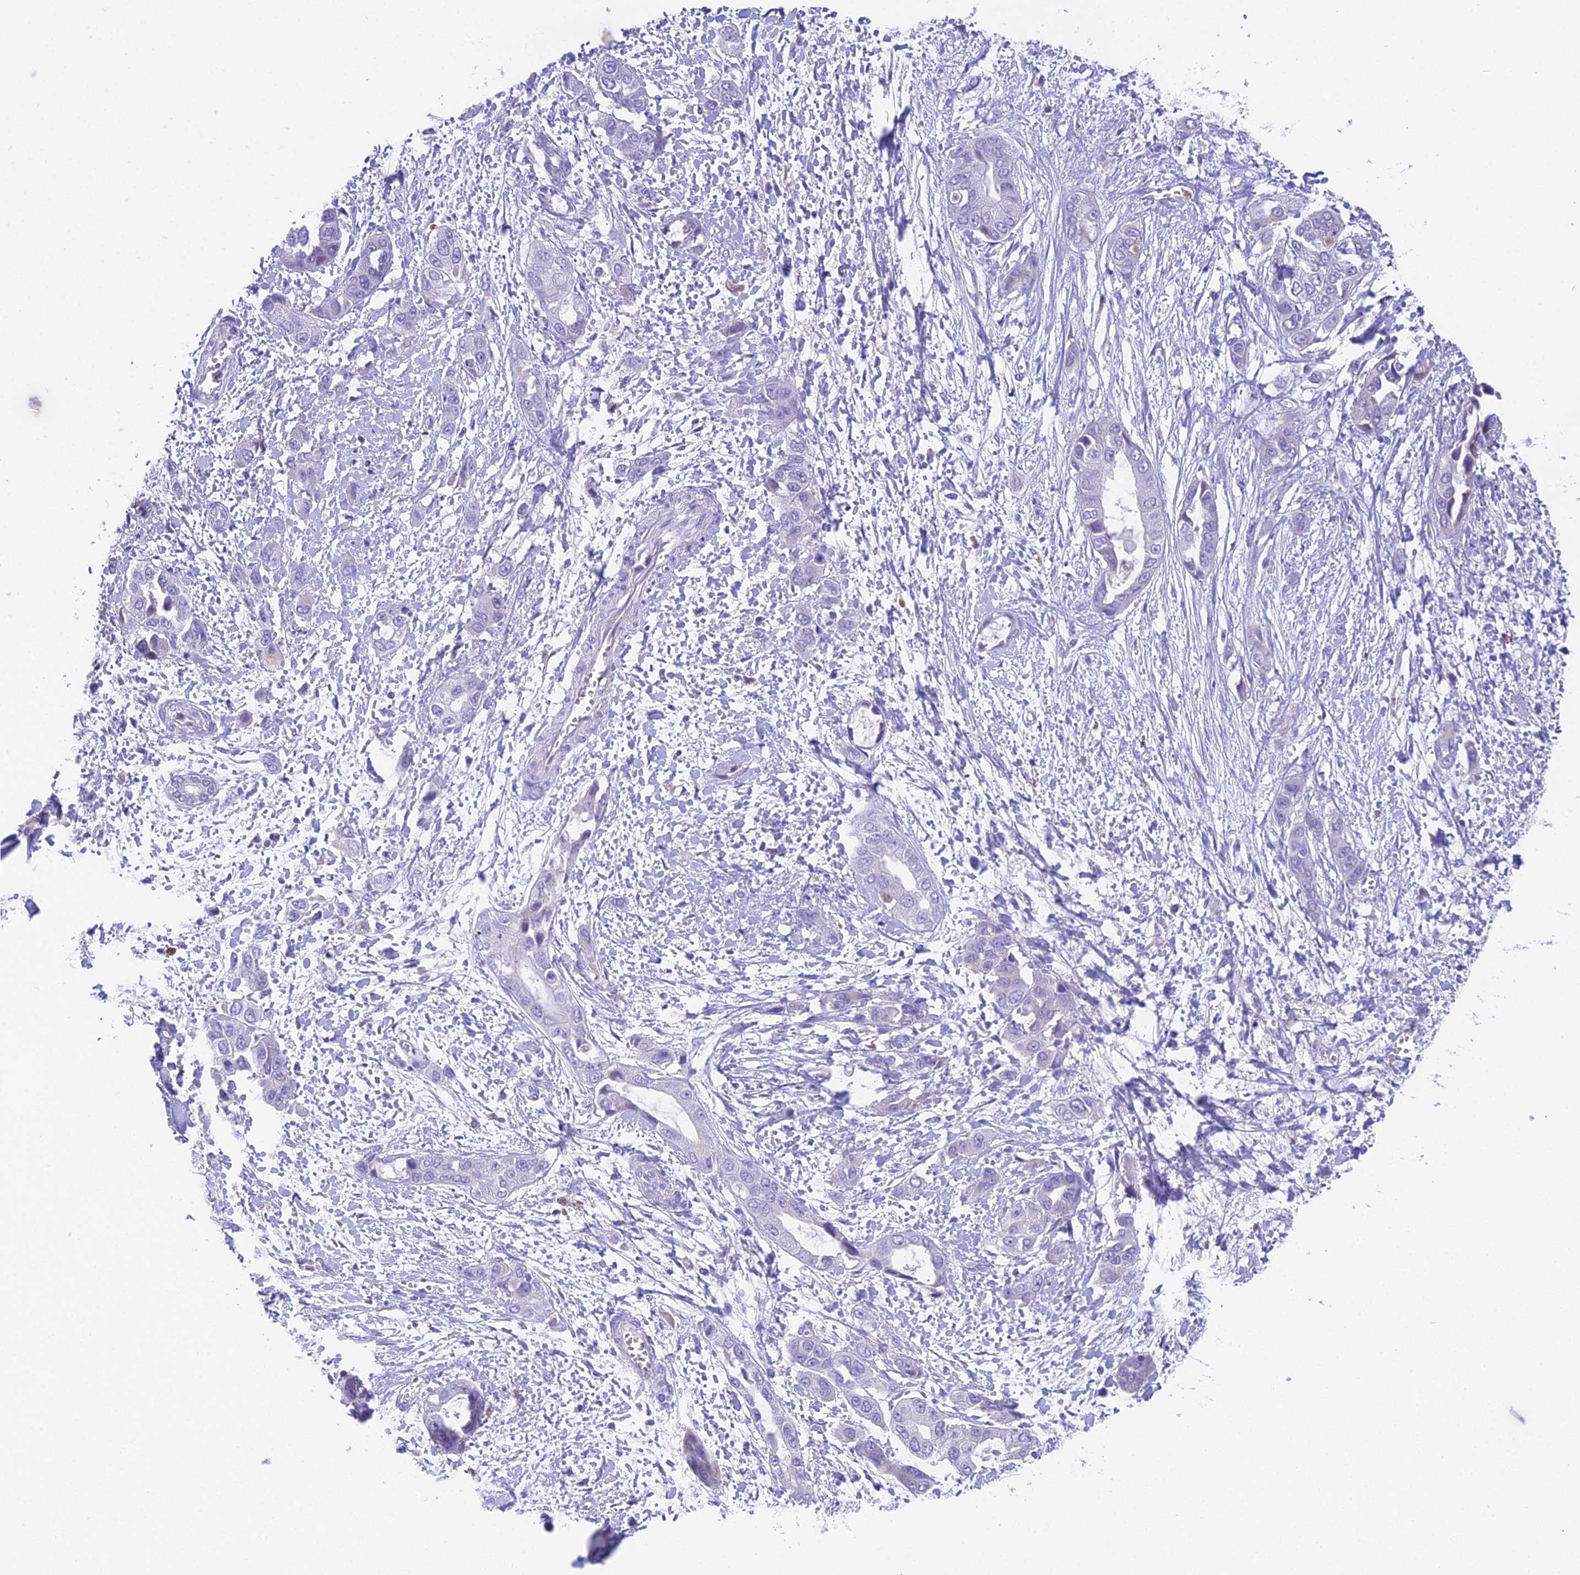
{"staining": {"intensity": "negative", "quantity": "none", "location": "none"}, "tissue": "liver cancer", "cell_type": "Tumor cells", "image_type": "cancer", "snomed": [{"axis": "morphology", "description": "Cholangiocarcinoma"}, {"axis": "topography", "description": "Liver"}], "caption": "DAB immunohistochemical staining of liver cholangiocarcinoma shows no significant positivity in tumor cells. (Immunohistochemistry (ihc), brightfield microscopy, high magnification).", "gene": "KIAA0408", "patient": {"sex": "female", "age": 52}}